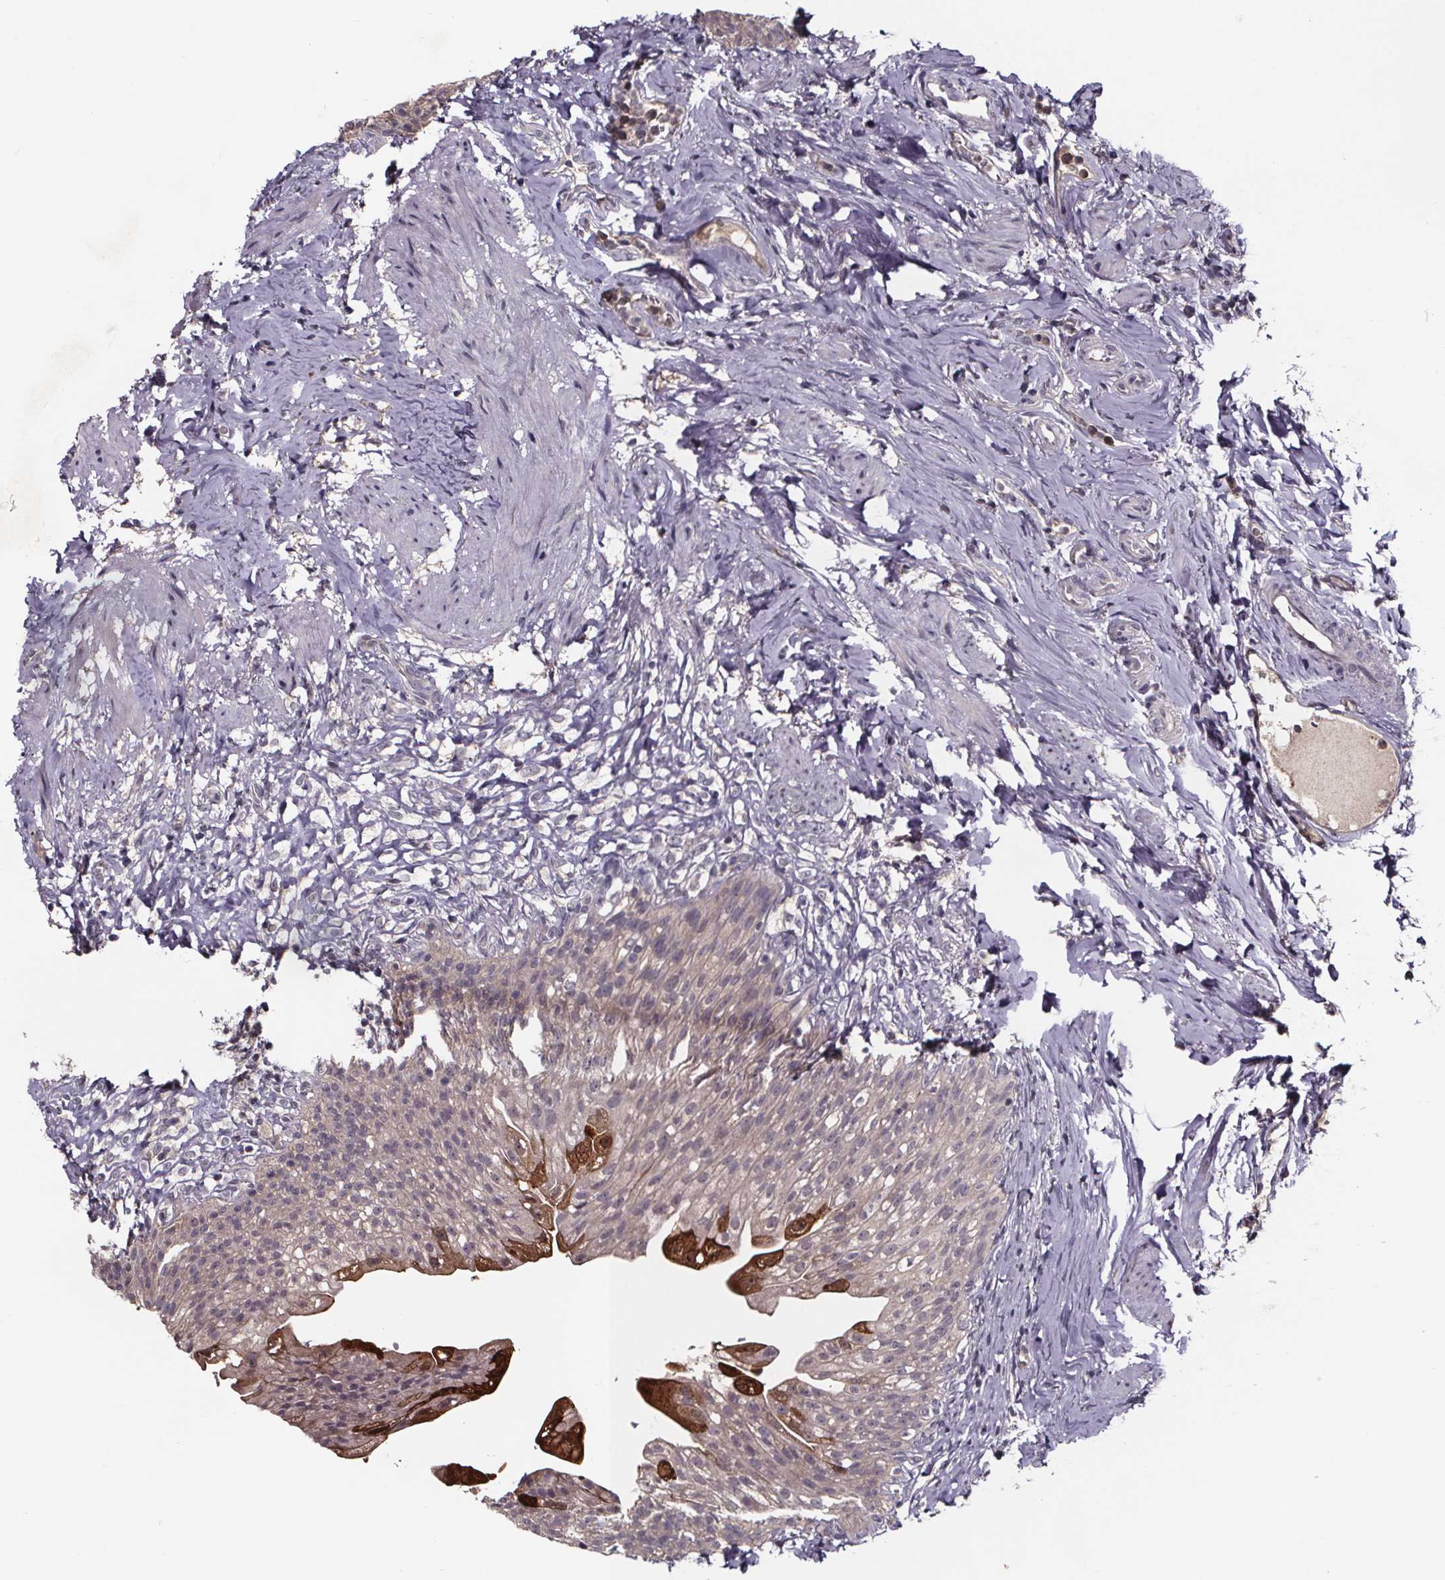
{"staining": {"intensity": "moderate", "quantity": "<25%", "location": "cytoplasmic/membranous"}, "tissue": "urinary bladder", "cell_type": "Urothelial cells", "image_type": "normal", "snomed": [{"axis": "morphology", "description": "Normal tissue, NOS"}, {"axis": "topography", "description": "Urinary bladder"}, {"axis": "topography", "description": "Prostate"}], "caption": "Protein expression analysis of benign human urinary bladder reveals moderate cytoplasmic/membranous positivity in about <25% of urothelial cells. (DAB = brown stain, brightfield microscopy at high magnification).", "gene": "SMIM1", "patient": {"sex": "male", "age": 76}}